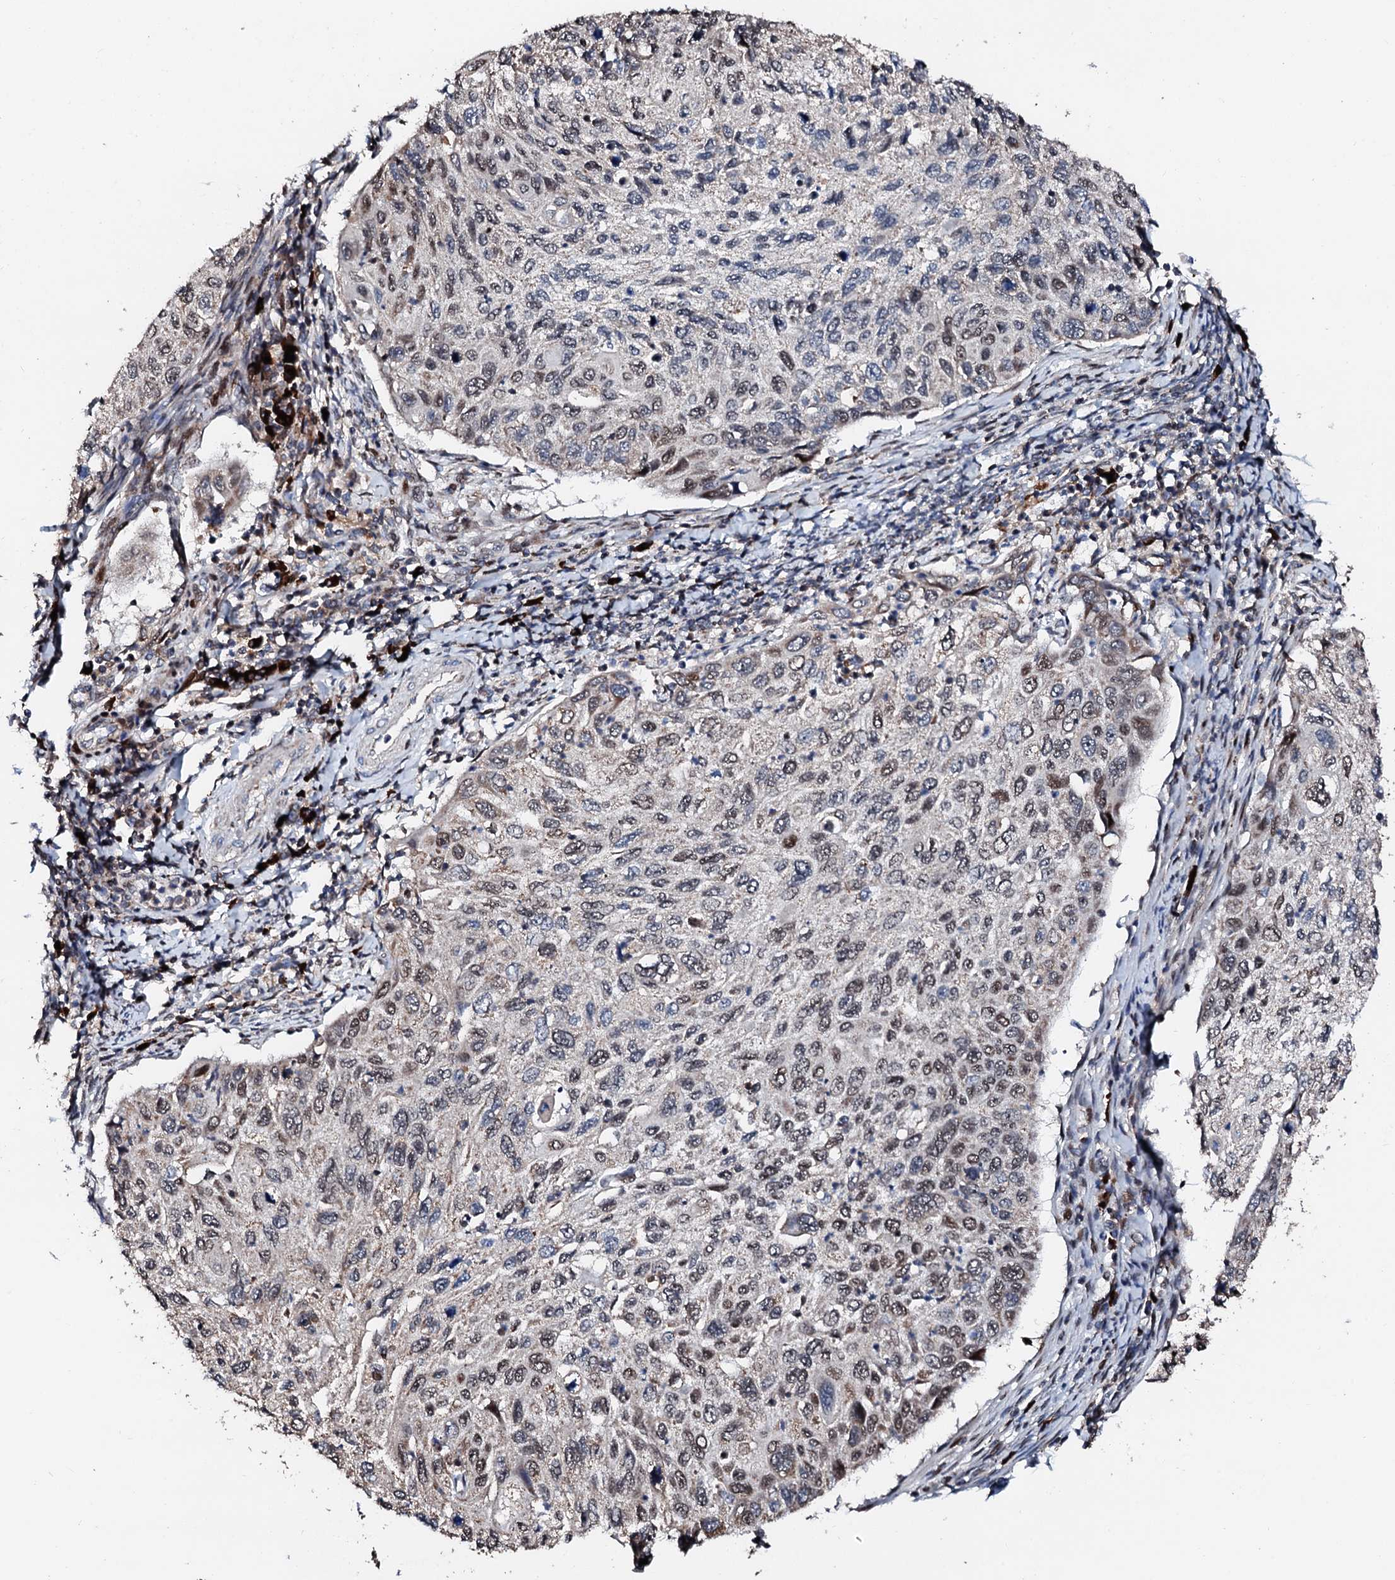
{"staining": {"intensity": "moderate", "quantity": "<25%", "location": "nuclear"}, "tissue": "cervical cancer", "cell_type": "Tumor cells", "image_type": "cancer", "snomed": [{"axis": "morphology", "description": "Squamous cell carcinoma, NOS"}, {"axis": "topography", "description": "Cervix"}], "caption": "Squamous cell carcinoma (cervical) was stained to show a protein in brown. There is low levels of moderate nuclear expression in approximately <25% of tumor cells. (brown staining indicates protein expression, while blue staining denotes nuclei).", "gene": "KIF18A", "patient": {"sex": "female", "age": 70}}